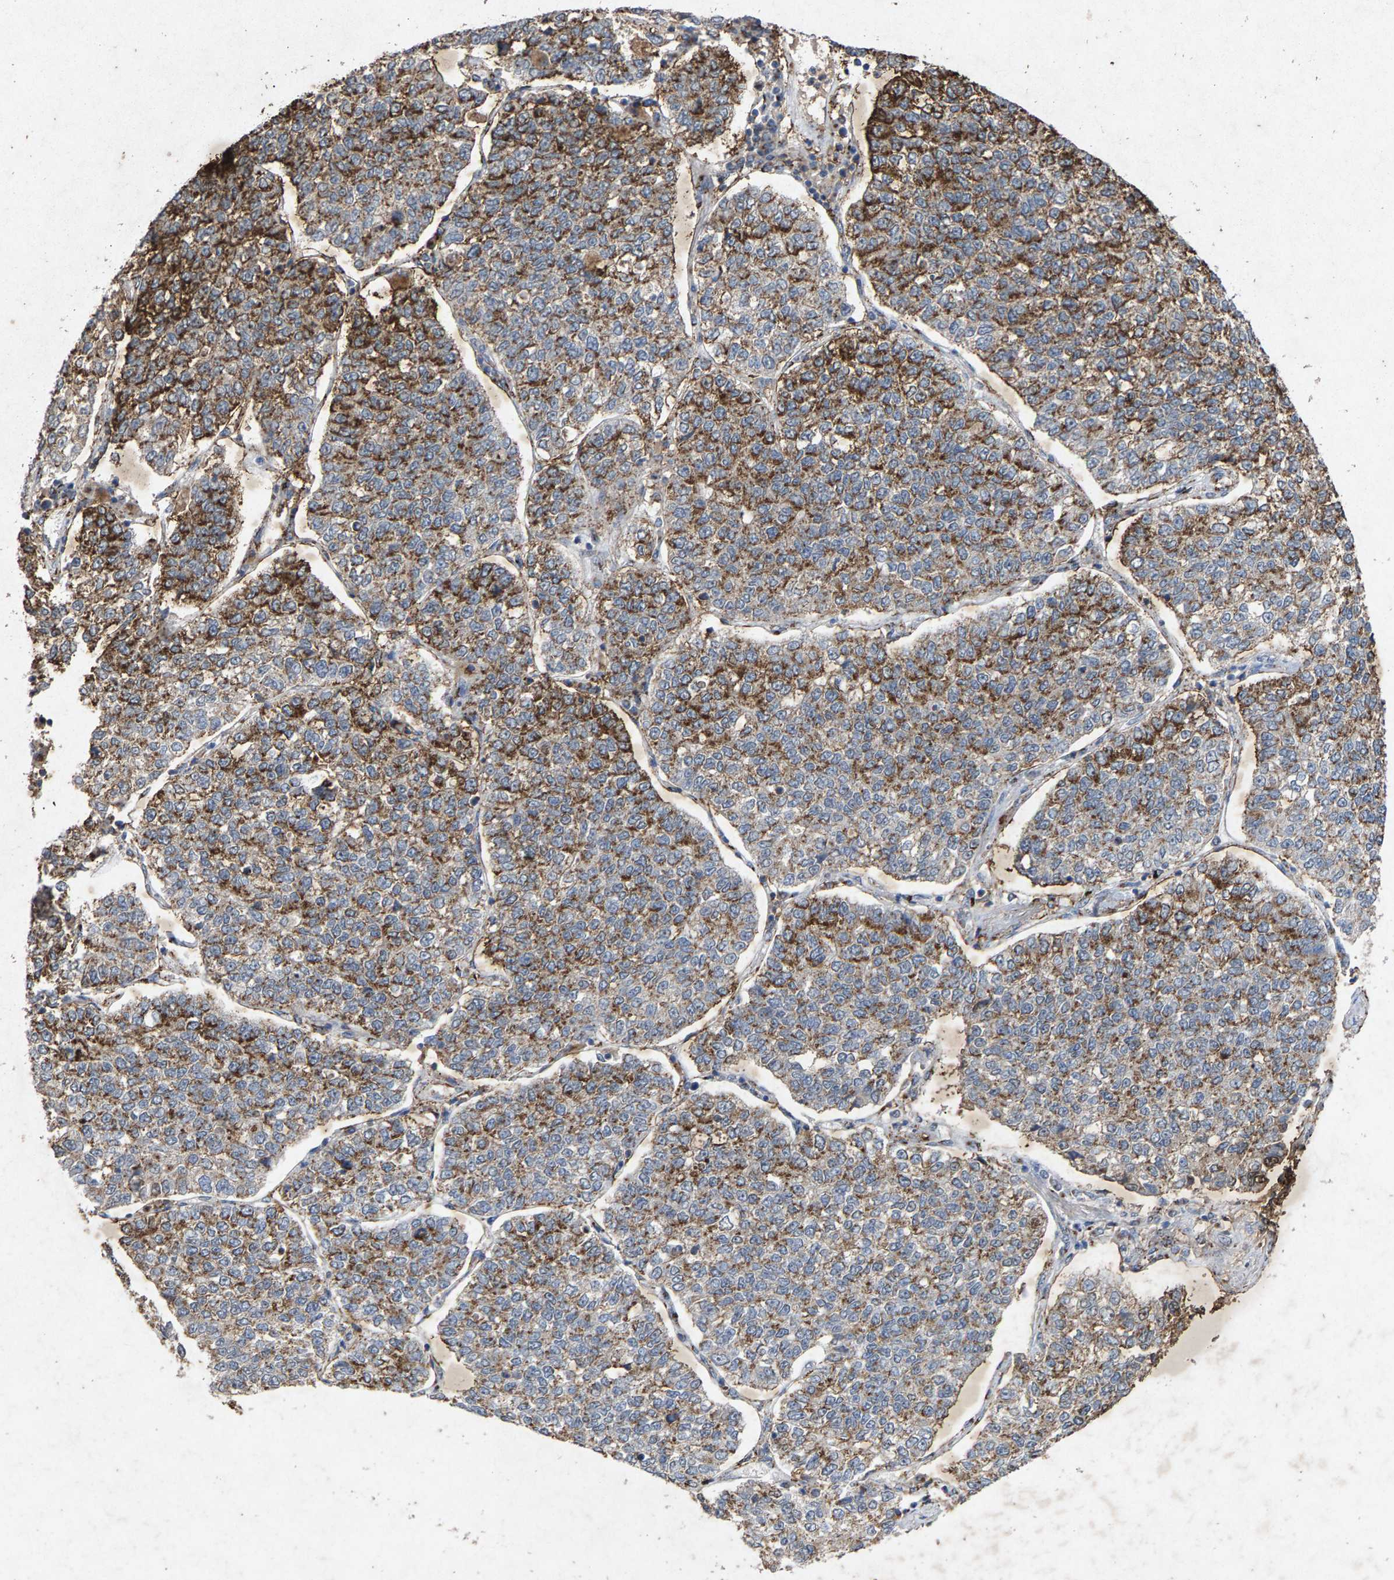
{"staining": {"intensity": "strong", "quantity": ">75%", "location": "cytoplasmic/membranous"}, "tissue": "lung cancer", "cell_type": "Tumor cells", "image_type": "cancer", "snomed": [{"axis": "morphology", "description": "Adenocarcinoma, NOS"}, {"axis": "topography", "description": "Lung"}], "caption": "Immunohistochemical staining of lung cancer displays strong cytoplasmic/membranous protein positivity in approximately >75% of tumor cells.", "gene": "MAN2A1", "patient": {"sex": "male", "age": 49}}